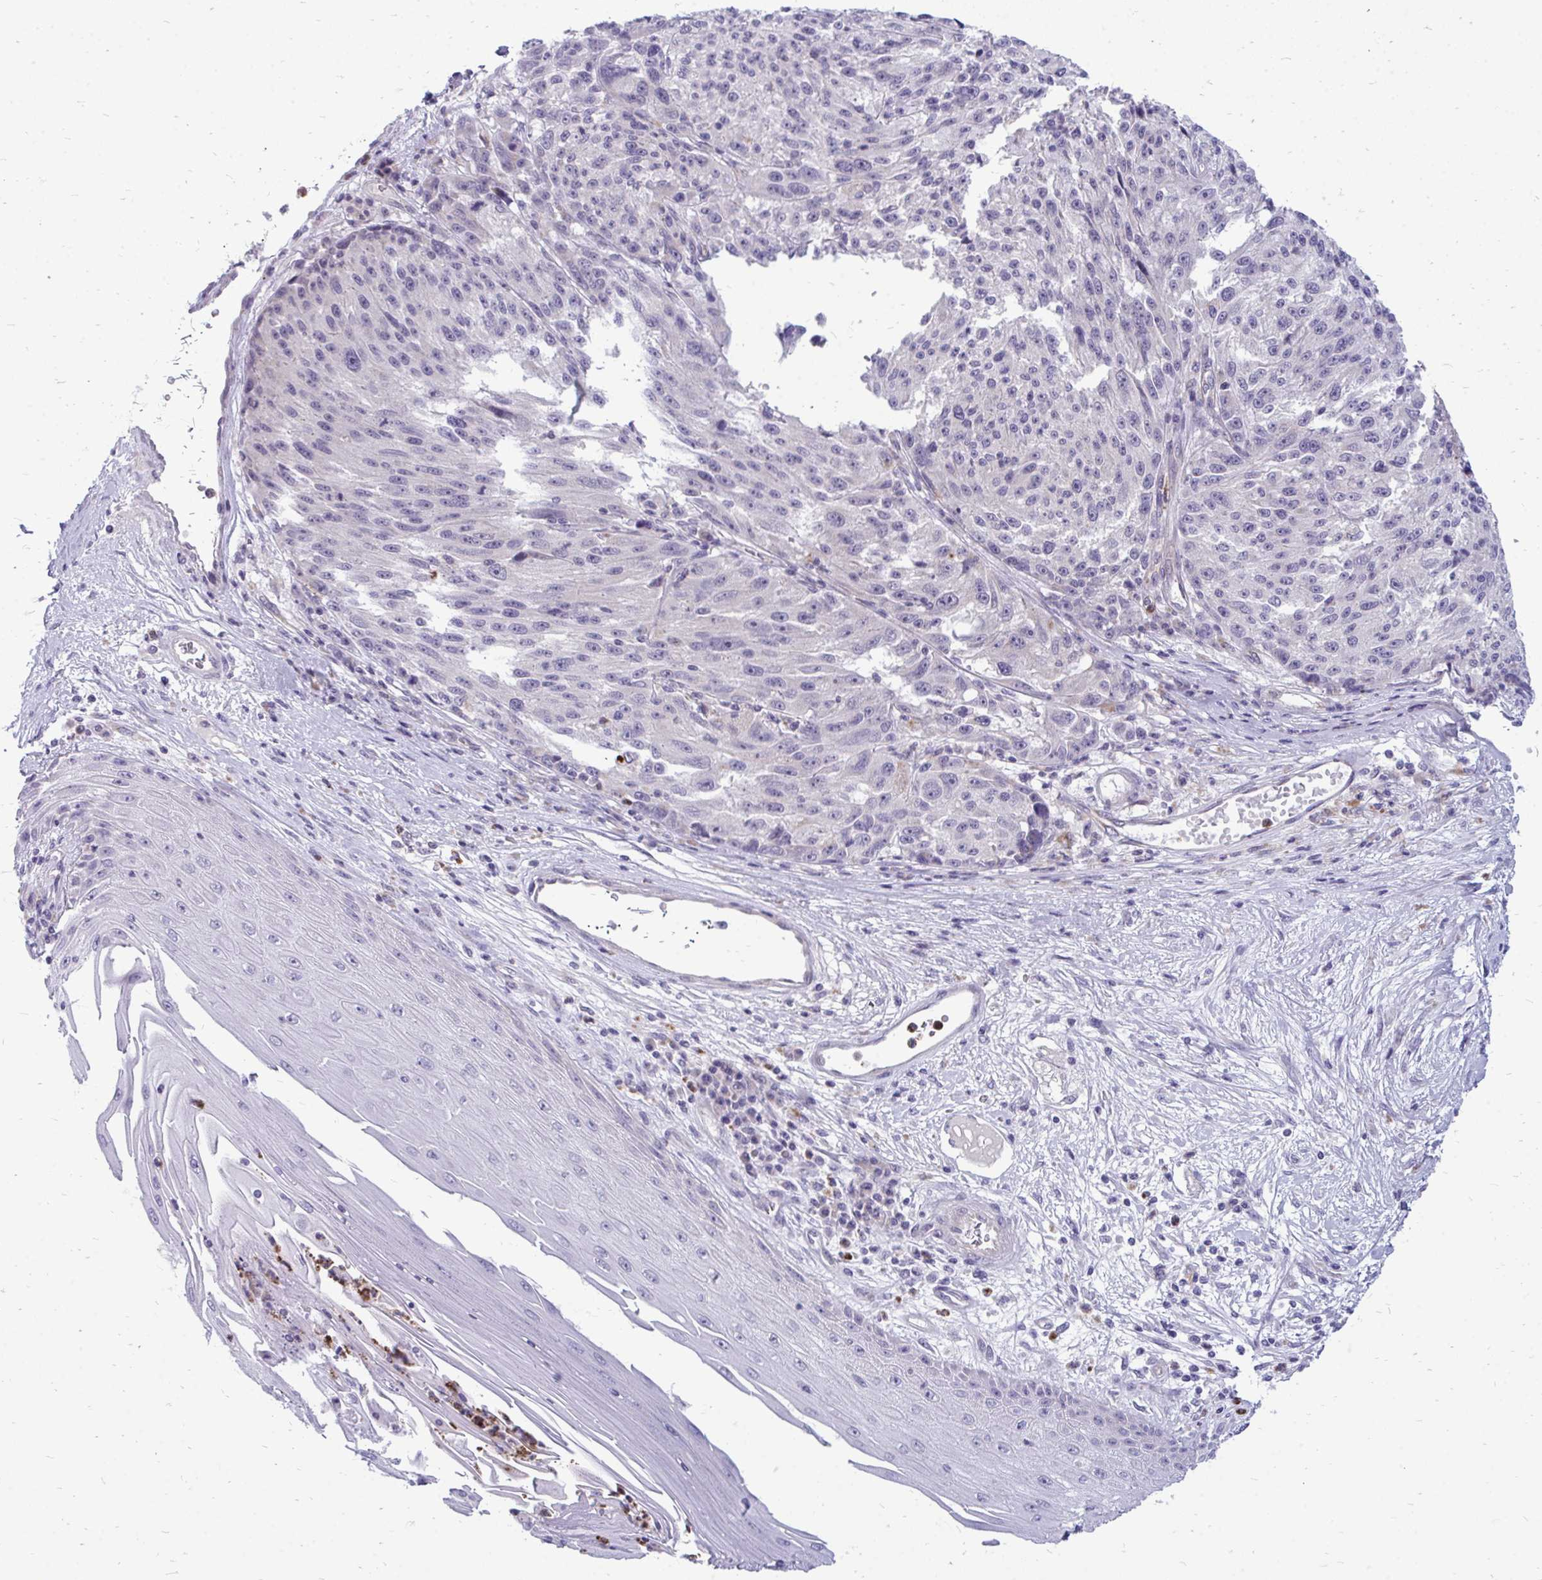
{"staining": {"intensity": "negative", "quantity": "none", "location": "none"}, "tissue": "melanoma", "cell_type": "Tumor cells", "image_type": "cancer", "snomed": [{"axis": "morphology", "description": "Malignant melanoma, NOS"}, {"axis": "topography", "description": "Skin"}], "caption": "An image of malignant melanoma stained for a protein displays no brown staining in tumor cells.", "gene": "ACSL5", "patient": {"sex": "male", "age": 53}}